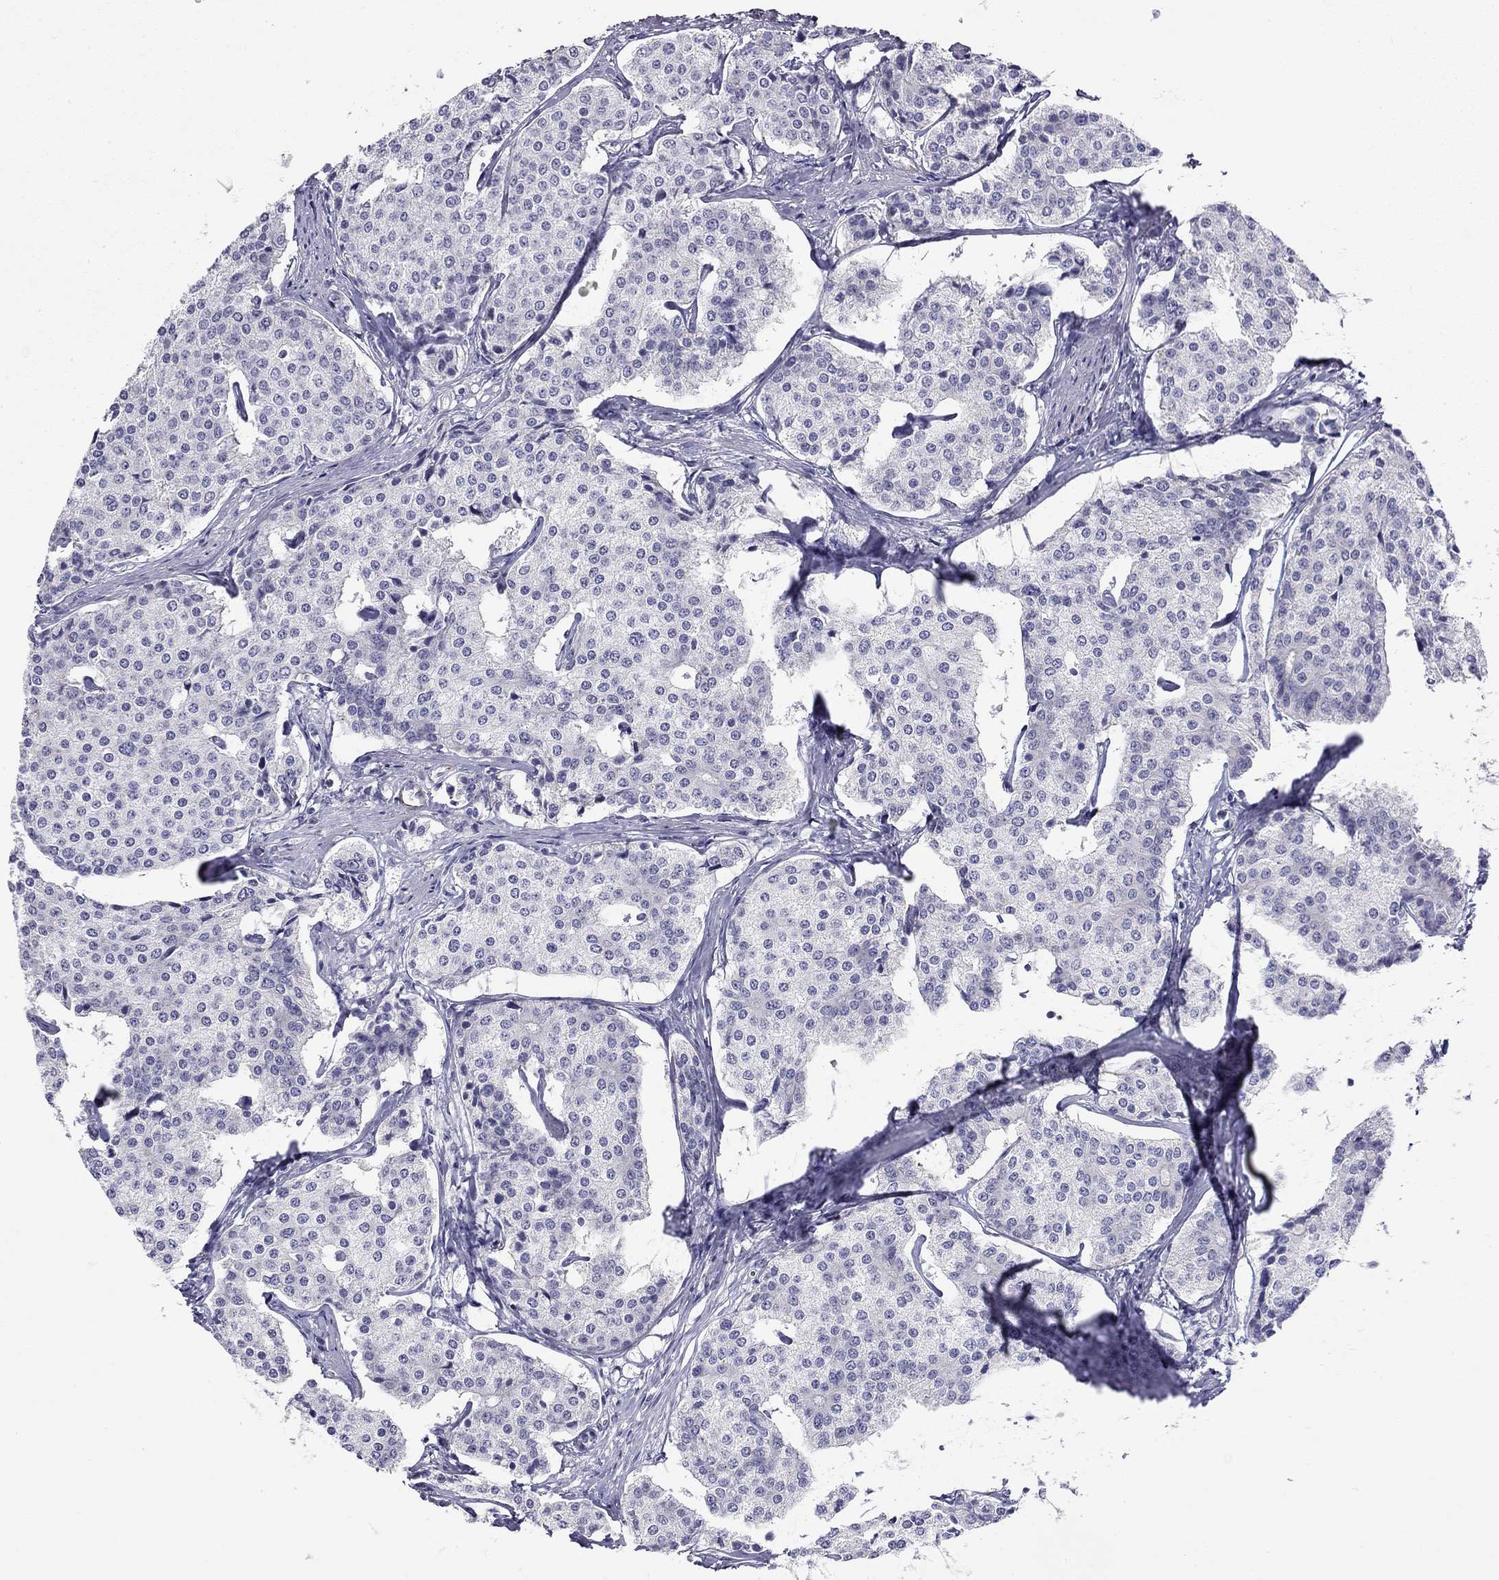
{"staining": {"intensity": "negative", "quantity": "none", "location": "none"}, "tissue": "carcinoid", "cell_type": "Tumor cells", "image_type": "cancer", "snomed": [{"axis": "morphology", "description": "Carcinoid, malignant, NOS"}, {"axis": "topography", "description": "Small intestine"}], "caption": "High magnification brightfield microscopy of carcinoid stained with DAB (3,3'-diaminobenzidine) (brown) and counterstained with hematoxylin (blue): tumor cells show no significant expression. The staining is performed using DAB (3,3'-diaminobenzidine) brown chromogen with nuclei counter-stained in using hematoxylin.", "gene": "RTL1", "patient": {"sex": "female", "age": 65}}